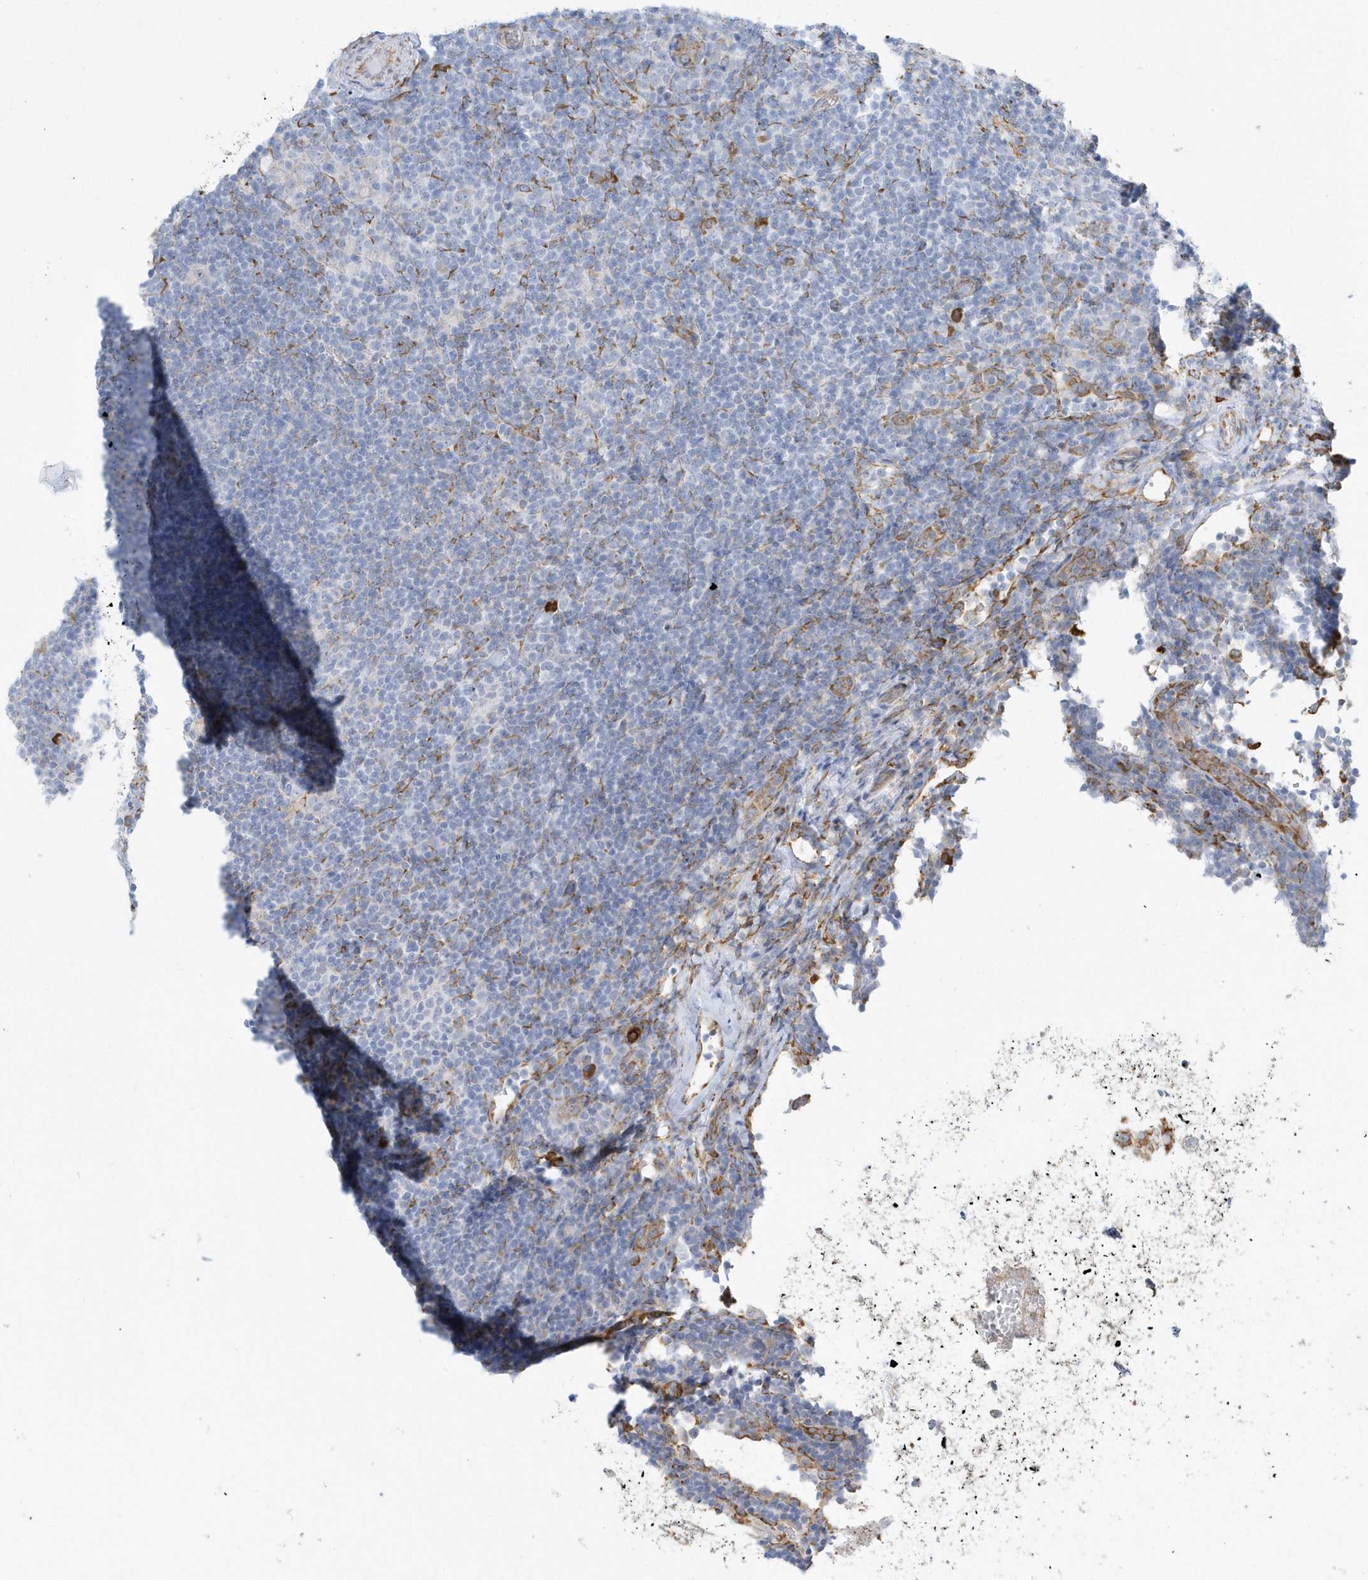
{"staining": {"intensity": "moderate", "quantity": "<25%", "location": "cytoplasmic/membranous"}, "tissue": "lymphoma", "cell_type": "Tumor cells", "image_type": "cancer", "snomed": [{"axis": "morphology", "description": "Hodgkin's disease, NOS"}, {"axis": "topography", "description": "Lymph node"}], "caption": "Tumor cells demonstrate low levels of moderate cytoplasmic/membranous positivity in approximately <25% of cells in human lymphoma.", "gene": "DCAF1", "patient": {"sex": "female", "age": 57}}